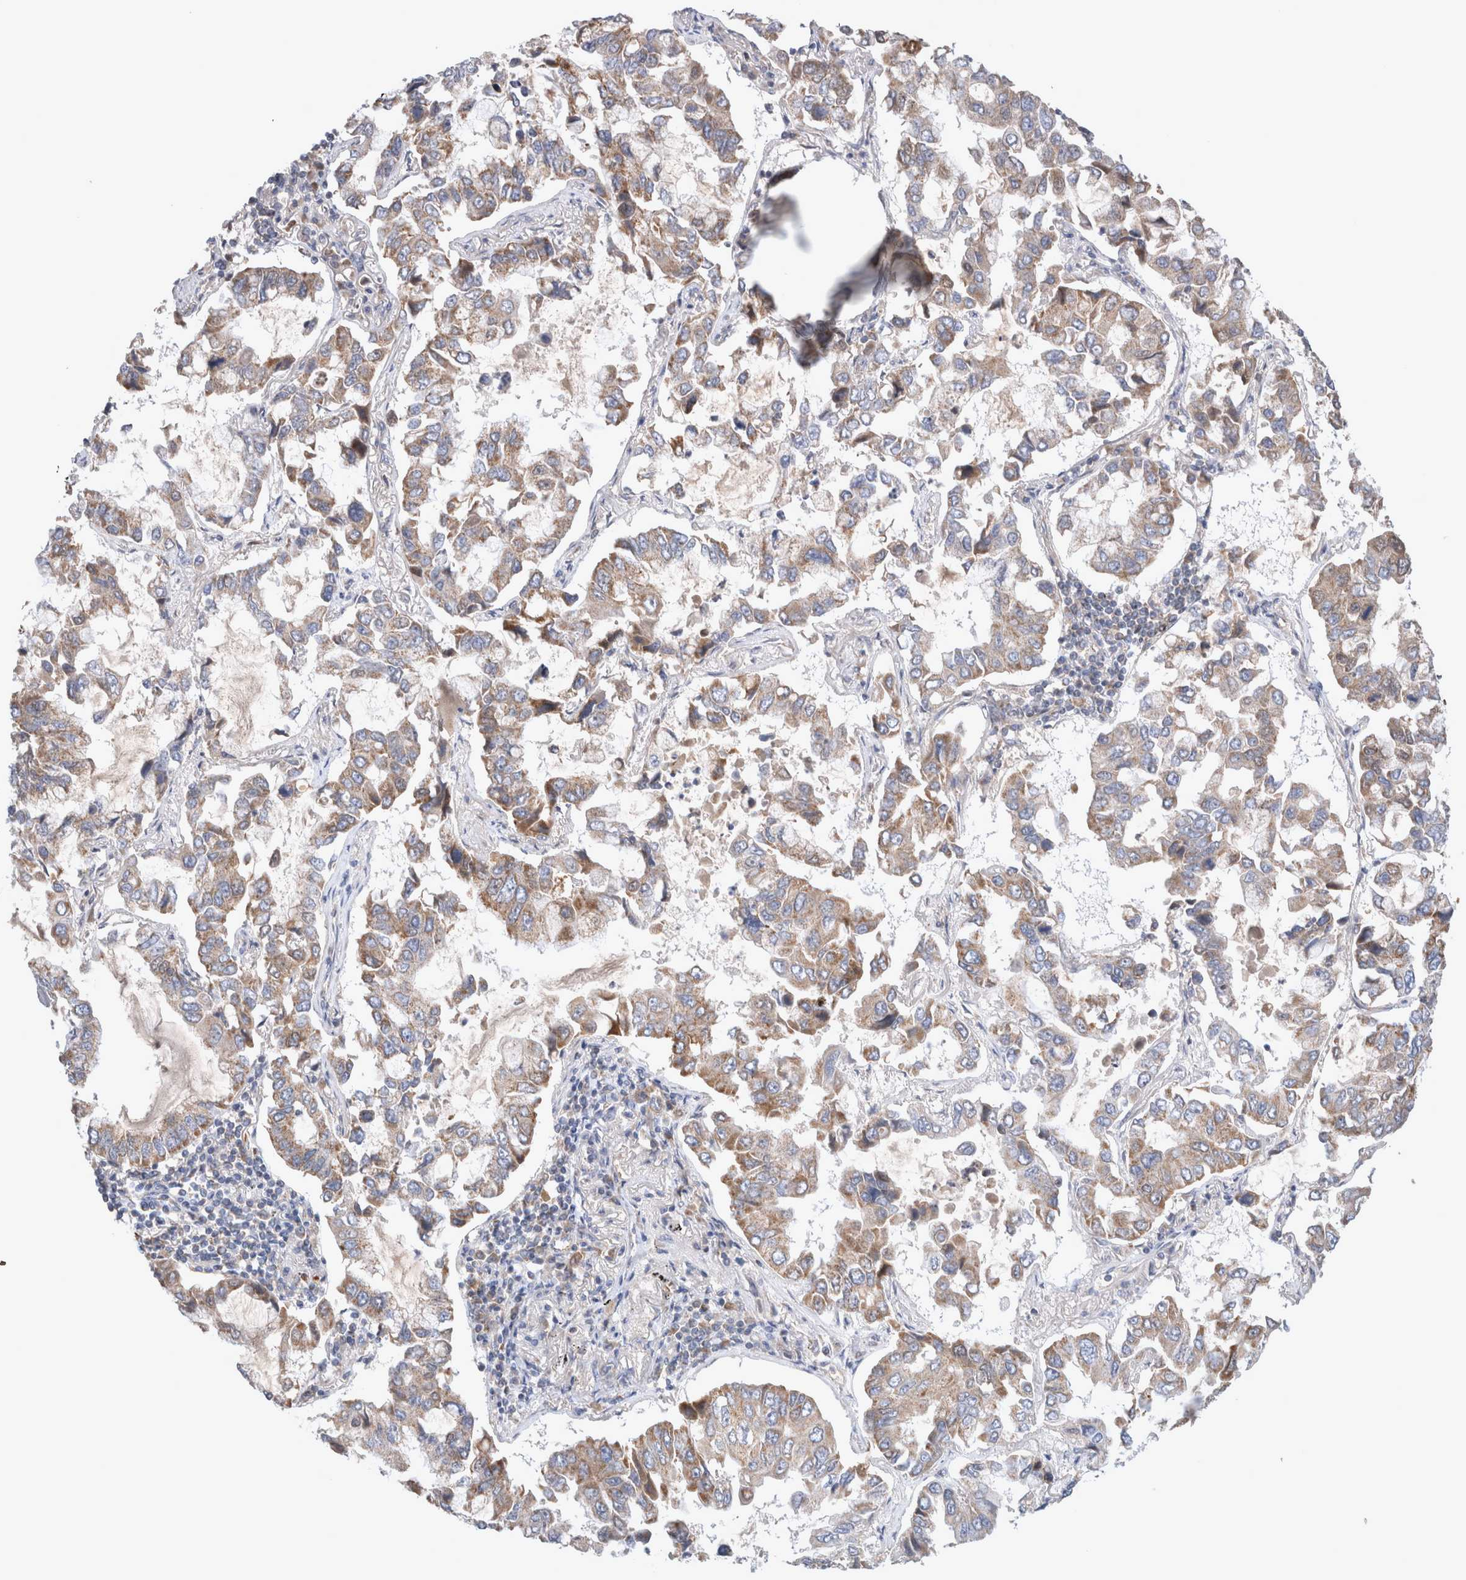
{"staining": {"intensity": "moderate", "quantity": "25%-75%", "location": "cytoplasmic/membranous"}, "tissue": "lung cancer", "cell_type": "Tumor cells", "image_type": "cancer", "snomed": [{"axis": "morphology", "description": "Adenocarcinoma, NOS"}, {"axis": "topography", "description": "Lung"}], "caption": "This is an image of IHC staining of adenocarcinoma (lung), which shows moderate expression in the cytoplasmic/membranous of tumor cells.", "gene": "MRPS28", "patient": {"sex": "male", "age": 64}}